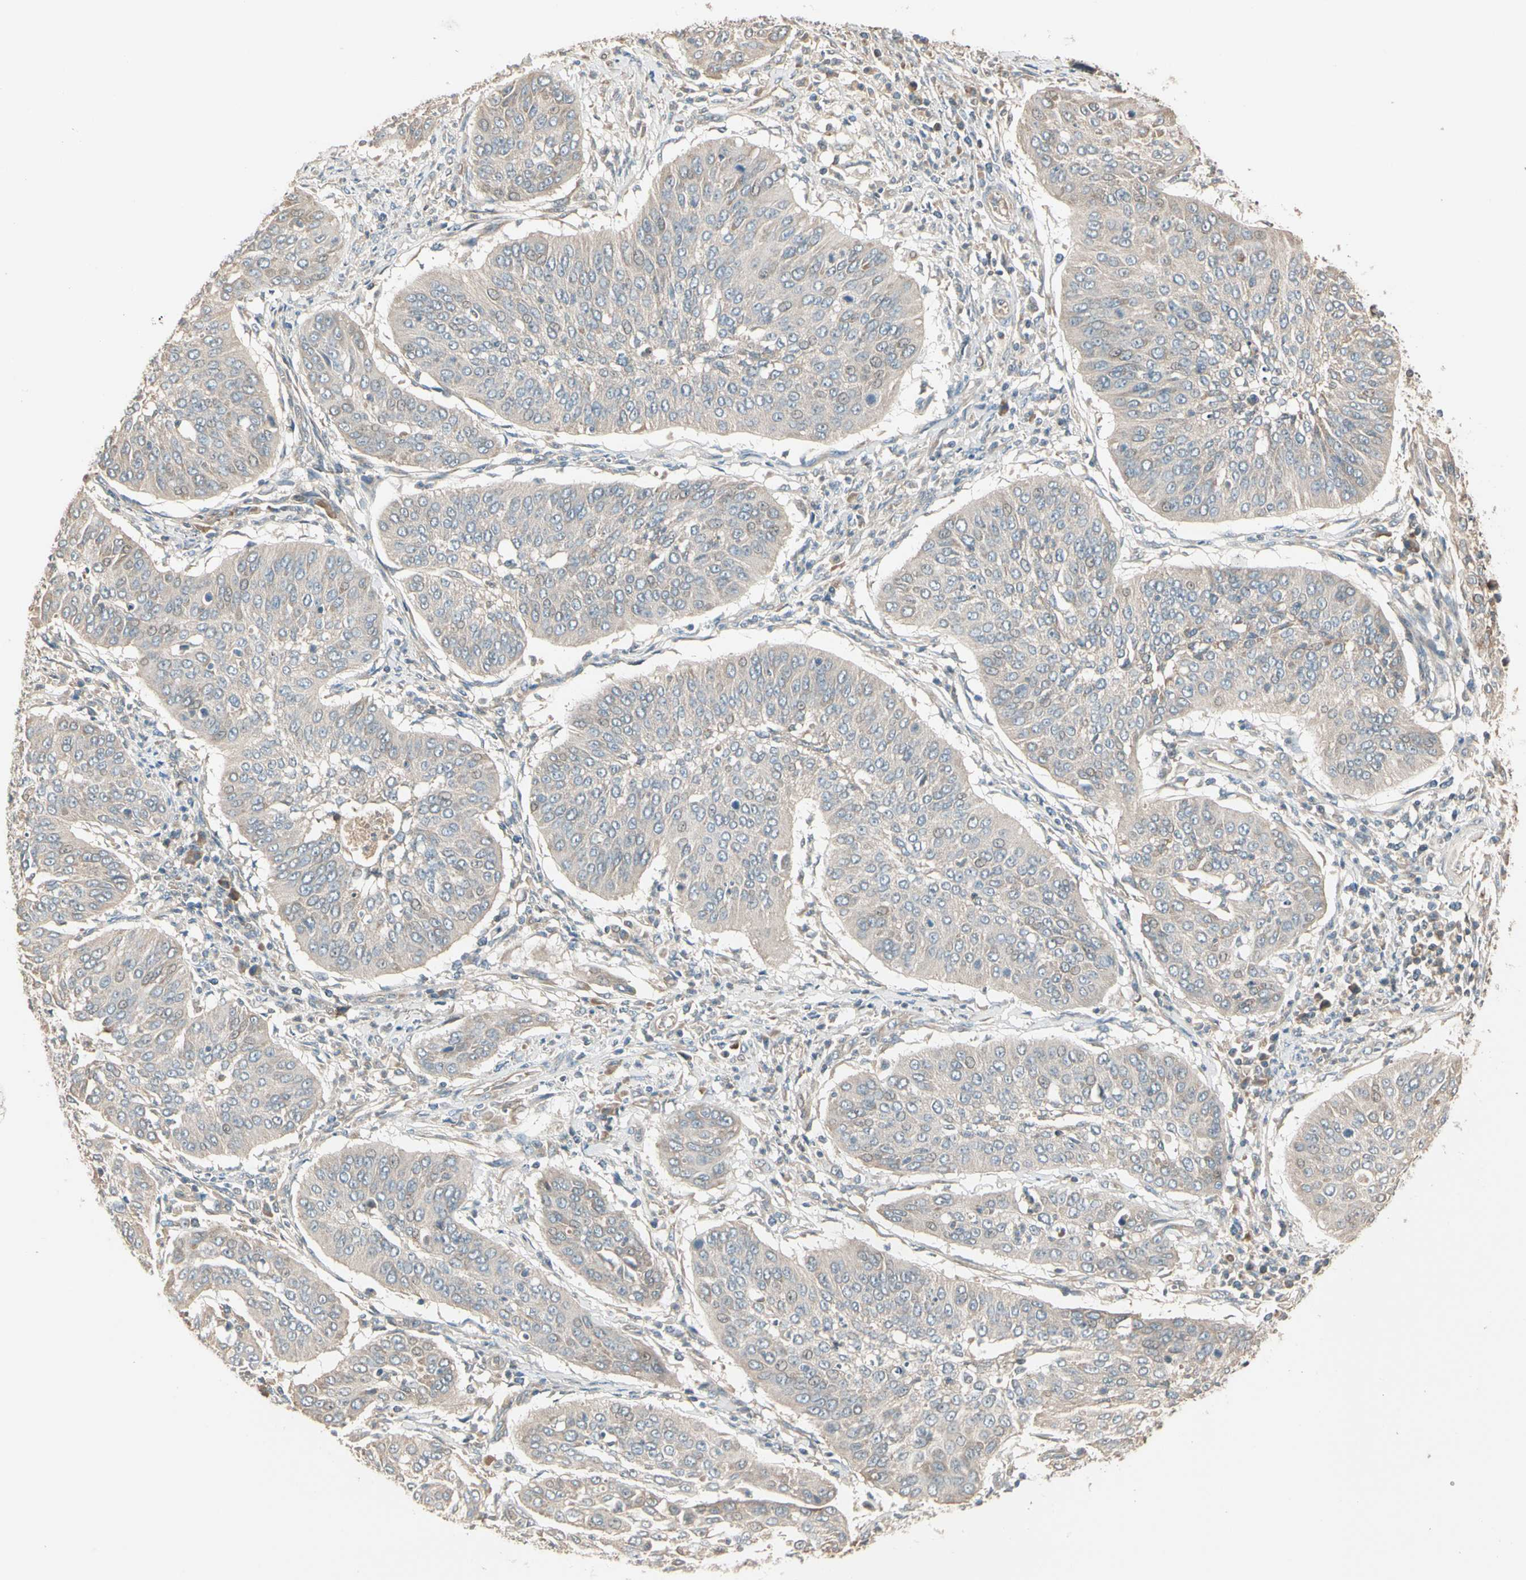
{"staining": {"intensity": "weak", "quantity": ">75%", "location": "cytoplasmic/membranous"}, "tissue": "cervical cancer", "cell_type": "Tumor cells", "image_type": "cancer", "snomed": [{"axis": "morphology", "description": "Normal tissue, NOS"}, {"axis": "morphology", "description": "Squamous cell carcinoma, NOS"}, {"axis": "topography", "description": "Cervix"}], "caption": "This is an image of IHC staining of cervical cancer (squamous cell carcinoma), which shows weak positivity in the cytoplasmic/membranous of tumor cells.", "gene": "TNFRSF21", "patient": {"sex": "female", "age": 39}}